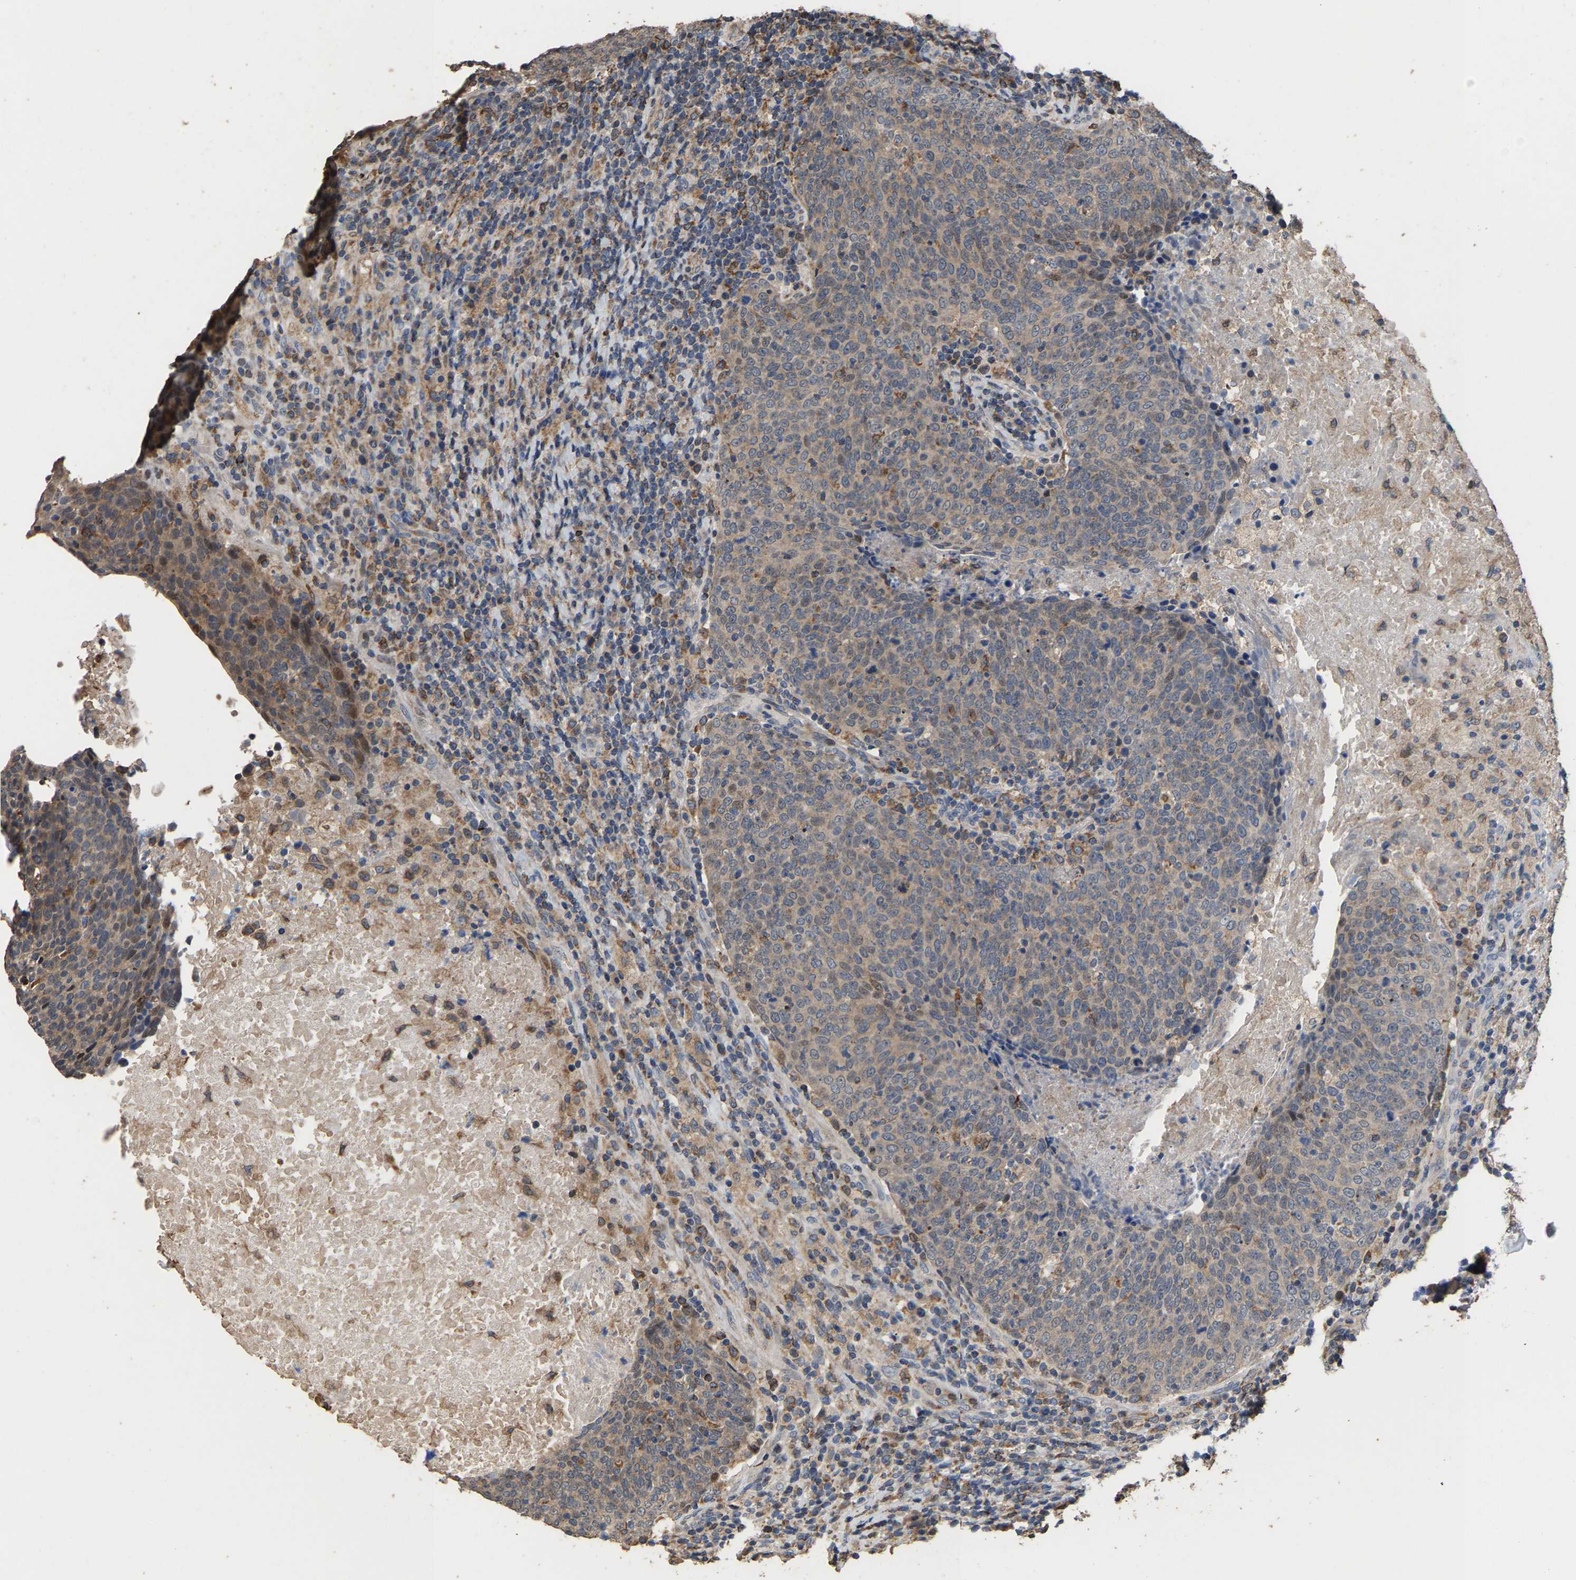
{"staining": {"intensity": "weak", "quantity": ">75%", "location": "cytoplasmic/membranous"}, "tissue": "head and neck cancer", "cell_type": "Tumor cells", "image_type": "cancer", "snomed": [{"axis": "morphology", "description": "Squamous cell carcinoma, NOS"}, {"axis": "morphology", "description": "Squamous cell carcinoma, metastatic, NOS"}, {"axis": "topography", "description": "Lymph node"}, {"axis": "topography", "description": "Head-Neck"}], "caption": "Tumor cells demonstrate low levels of weak cytoplasmic/membranous positivity in approximately >75% of cells in human head and neck cancer (squamous cell carcinoma).", "gene": "TDRKH", "patient": {"sex": "male", "age": 62}}